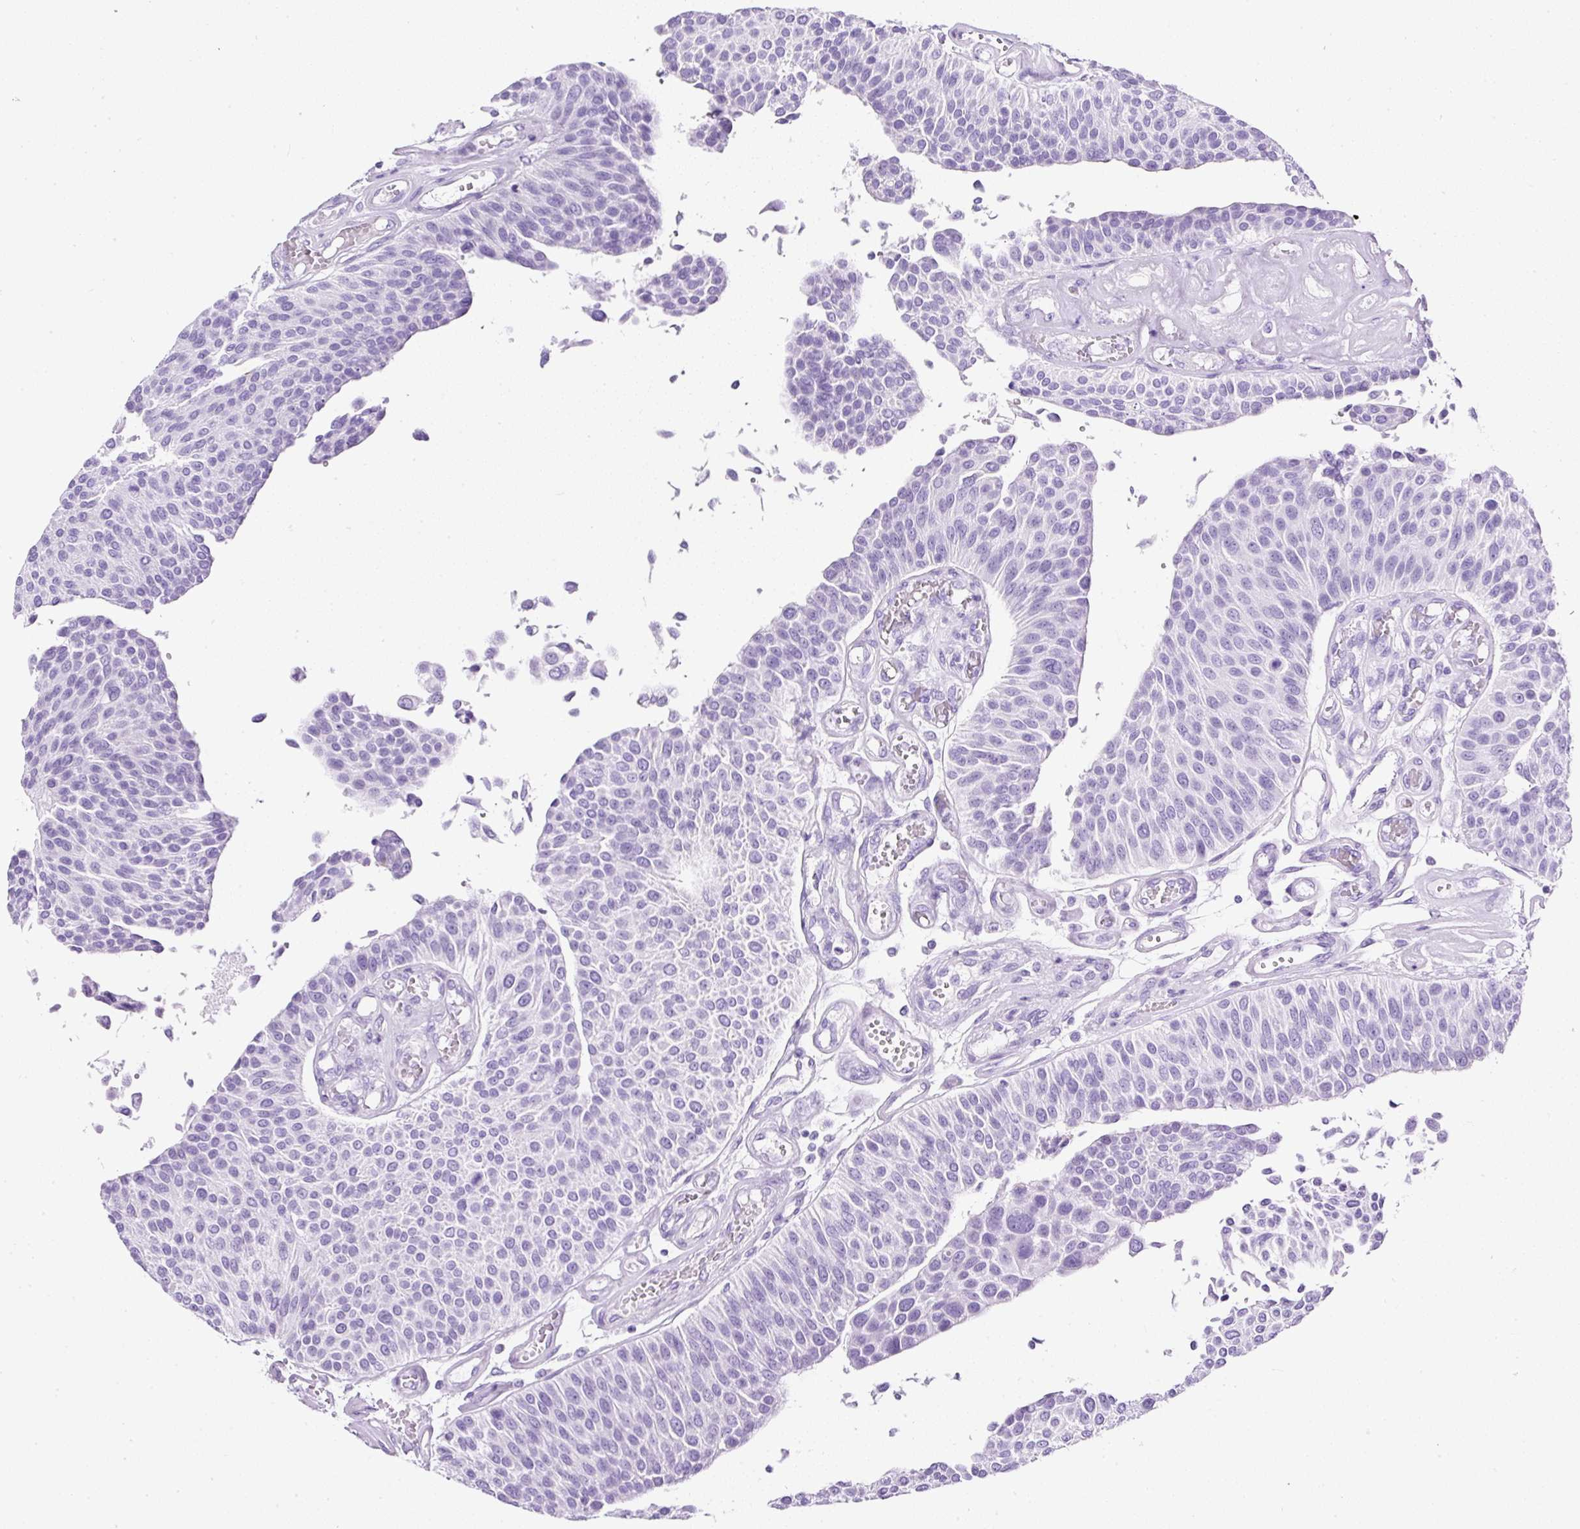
{"staining": {"intensity": "negative", "quantity": "none", "location": "none"}, "tissue": "urothelial cancer", "cell_type": "Tumor cells", "image_type": "cancer", "snomed": [{"axis": "morphology", "description": "Urothelial carcinoma, NOS"}, {"axis": "topography", "description": "Urinary bladder"}], "caption": "Protein analysis of transitional cell carcinoma displays no significant positivity in tumor cells. (Brightfield microscopy of DAB (3,3'-diaminobenzidine) immunohistochemistry at high magnification).", "gene": "NTS", "patient": {"sex": "male", "age": 55}}